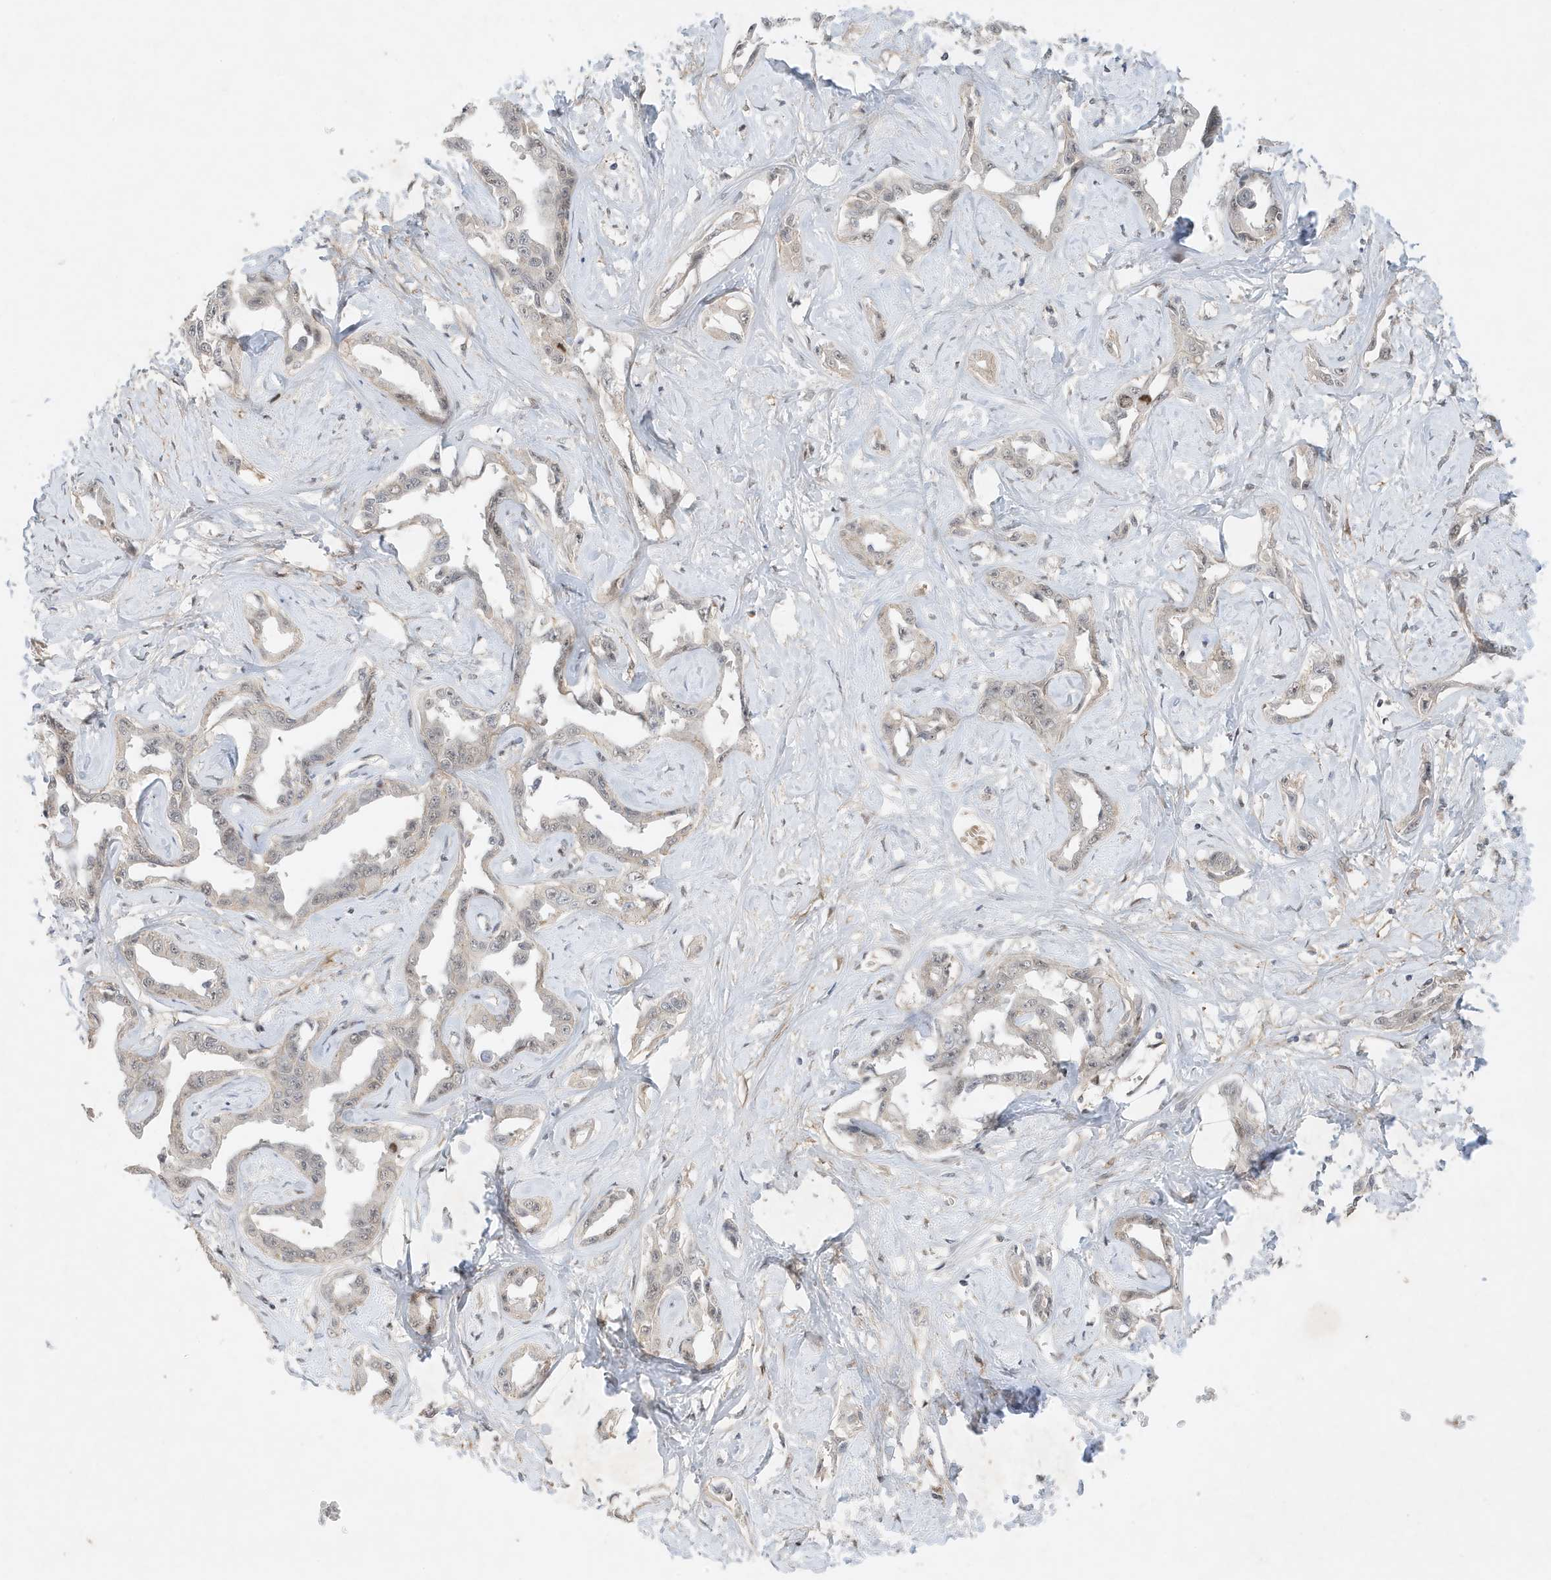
{"staining": {"intensity": "negative", "quantity": "none", "location": "none"}, "tissue": "liver cancer", "cell_type": "Tumor cells", "image_type": "cancer", "snomed": [{"axis": "morphology", "description": "Cholangiocarcinoma"}, {"axis": "topography", "description": "Liver"}], "caption": "The IHC histopathology image has no significant positivity in tumor cells of cholangiocarcinoma (liver) tissue.", "gene": "MAST3", "patient": {"sex": "male", "age": 59}}